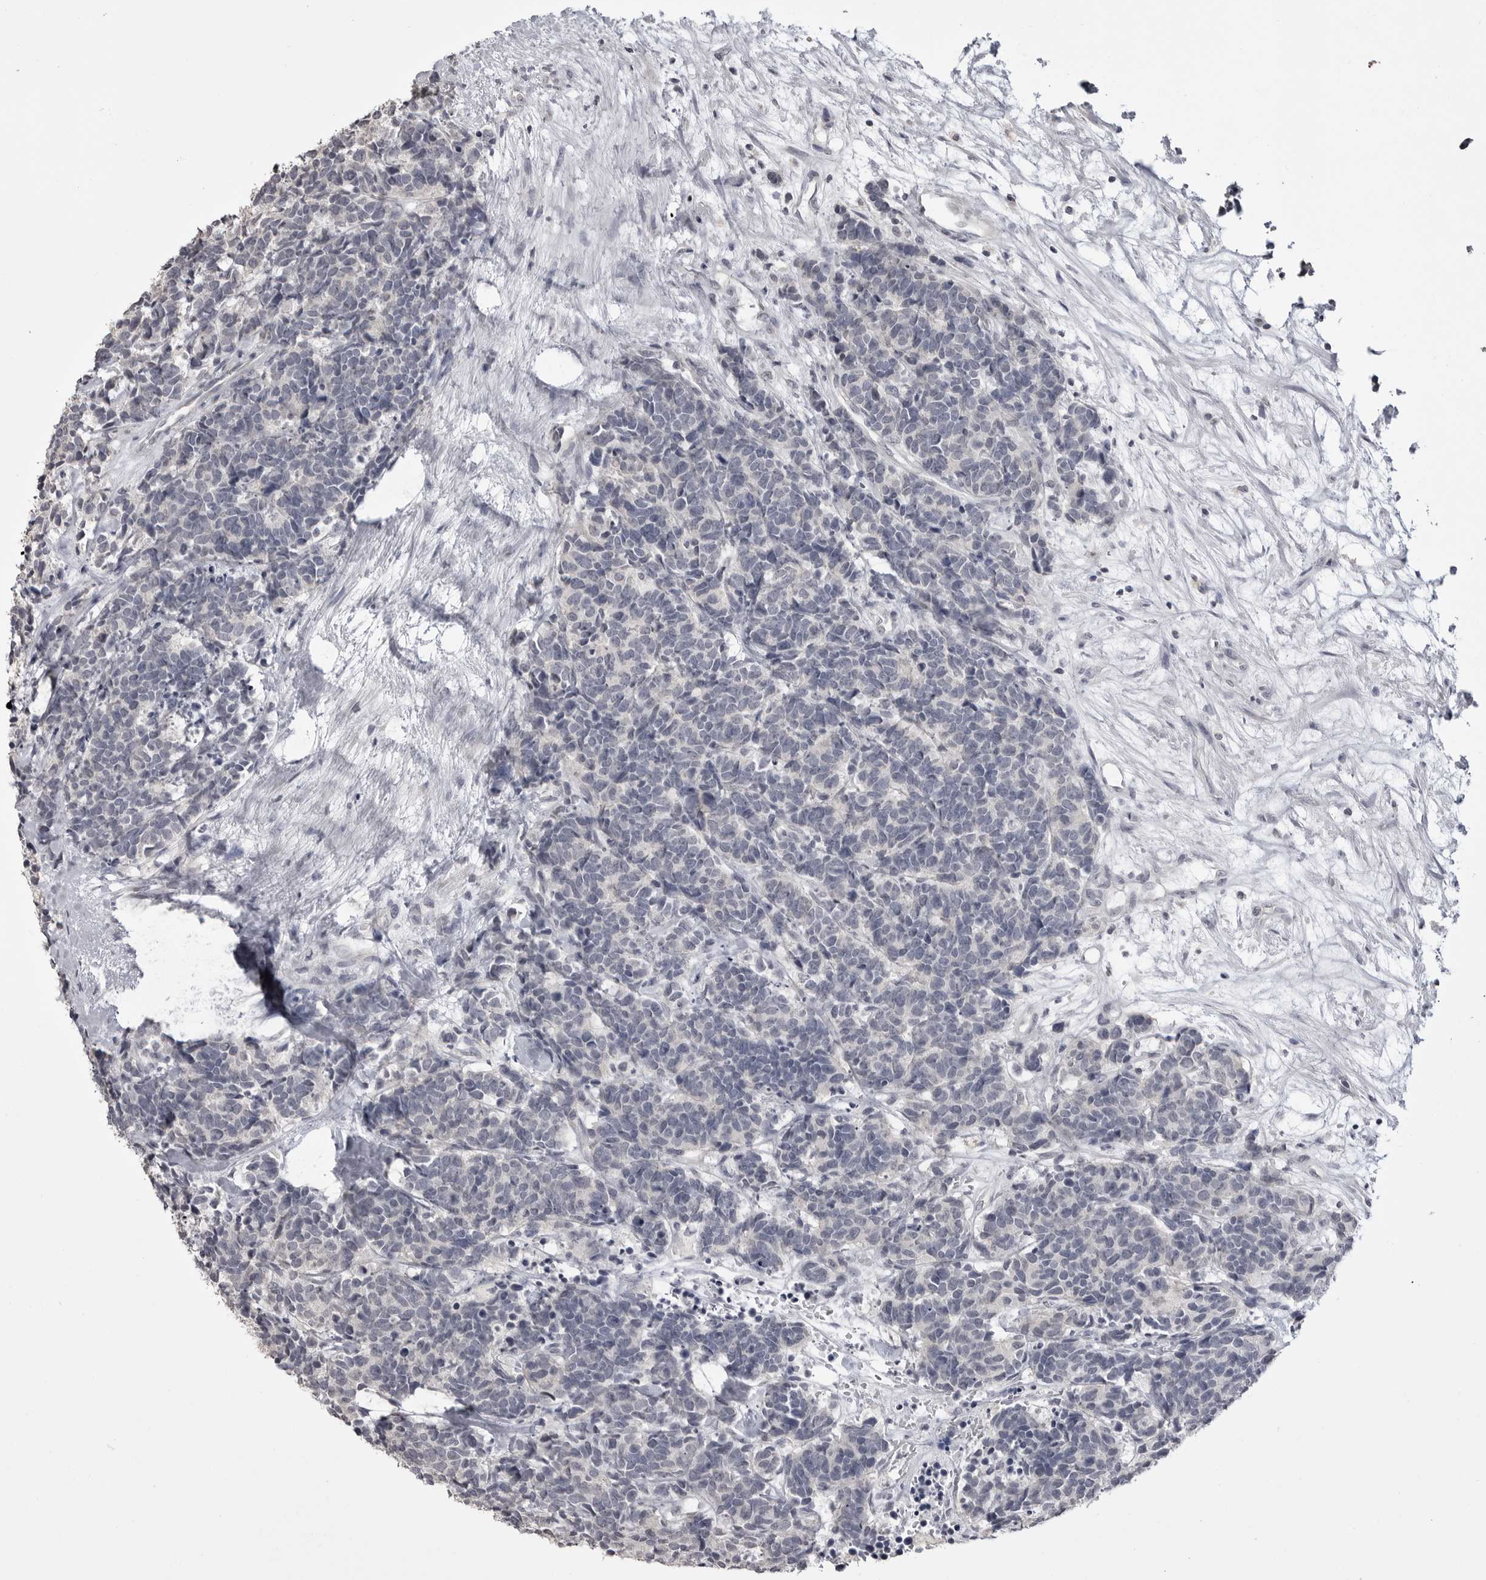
{"staining": {"intensity": "negative", "quantity": "none", "location": "none"}, "tissue": "carcinoid", "cell_type": "Tumor cells", "image_type": "cancer", "snomed": [{"axis": "morphology", "description": "Carcinoma, NOS"}, {"axis": "morphology", "description": "Carcinoid, malignant, NOS"}, {"axis": "topography", "description": "Urinary bladder"}], "caption": "This is a histopathology image of immunohistochemistry (IHC) staining of carcinoma, which shows no expression in tumor cells.", "gene": "GPN2", "patient": {"sex": "male", "age": 57}}